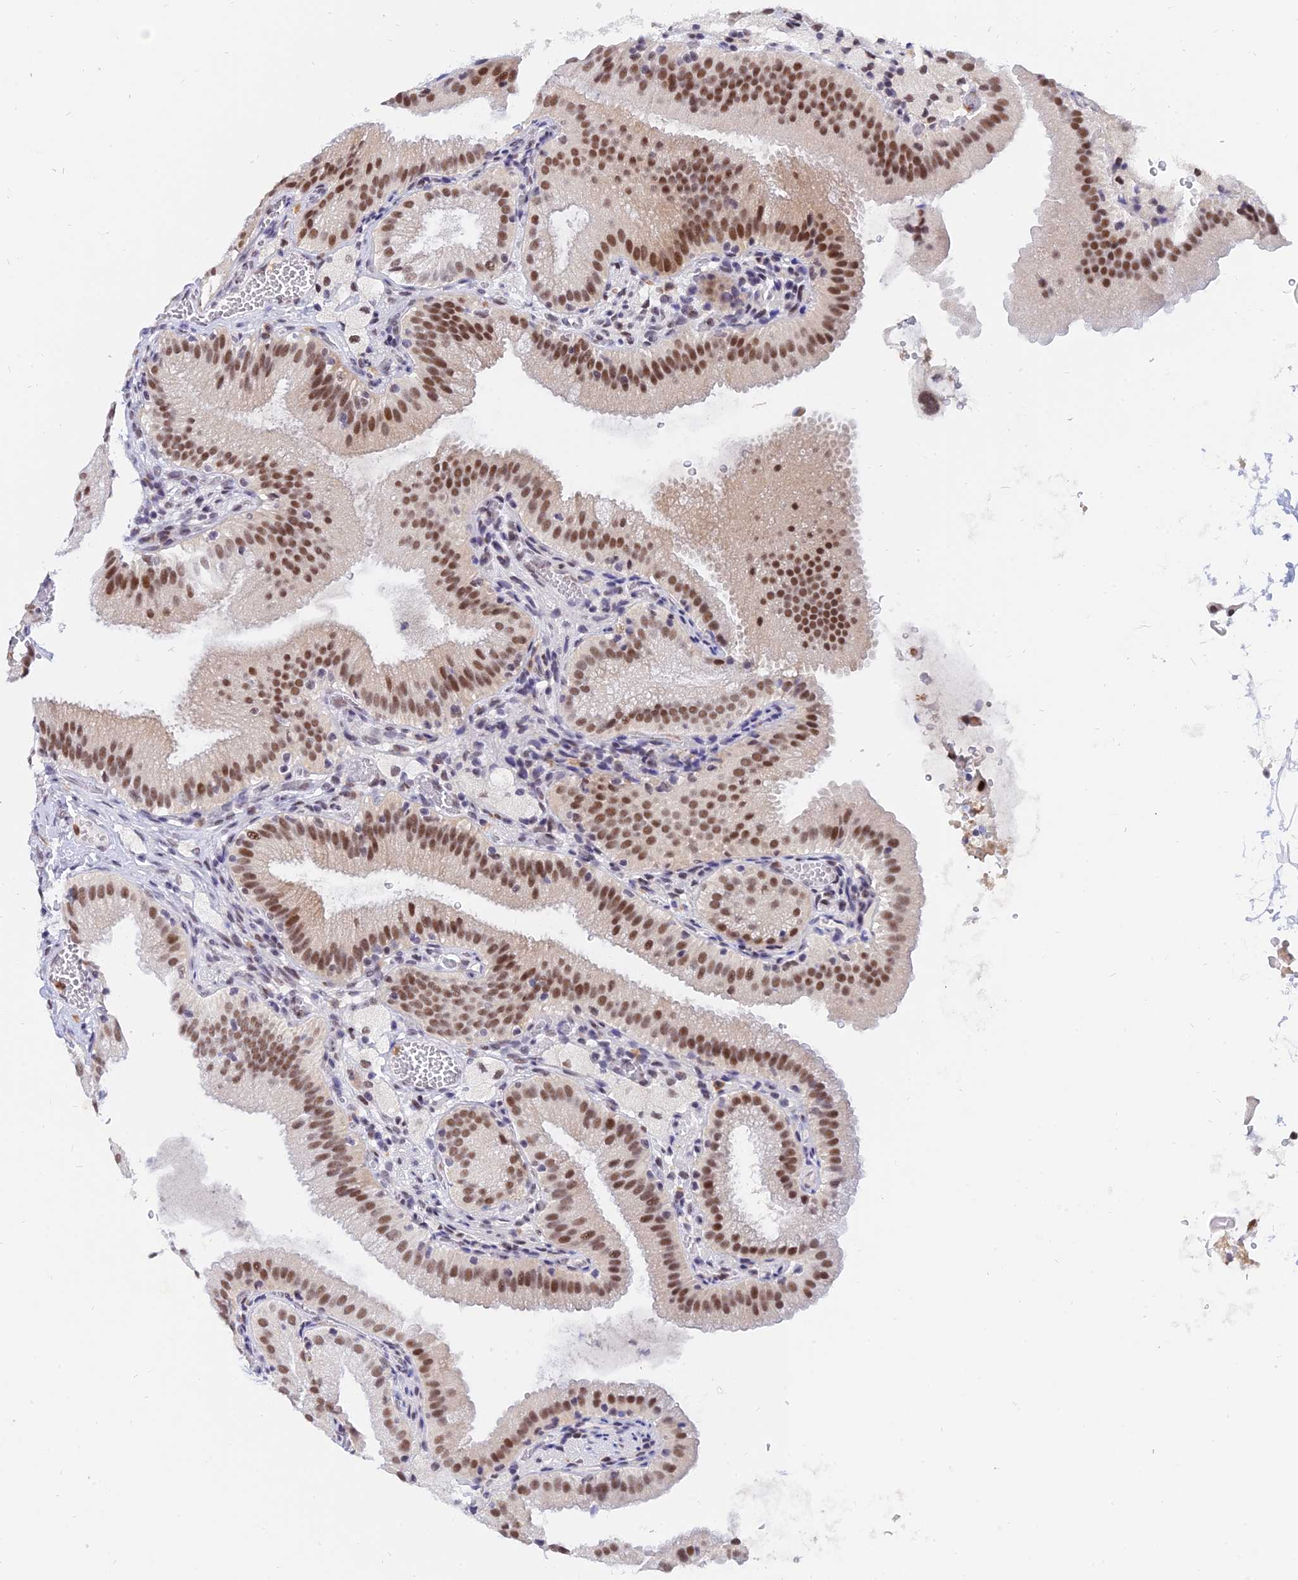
{"staining": {"intensity": "moderate", "quantity": ">75%", "location": "nuclear"}, "tissue": "gallbladder", "cell_type": "Glandular cells", "image_type": "normal", "snomed": [{"axis": "morphology", "description": "Normal tissue, NOS"}, {"axis": "topography", "description": "Gallbladder"}], "caption": "Normal gallbladder shows moderate nuclear positivity in approximately >75% of glandular cells Ihc stains the protein in brown and the nuclei are stained blue..", "gene": "DPY30", "patient": {"sex": "male", "age": 54}}